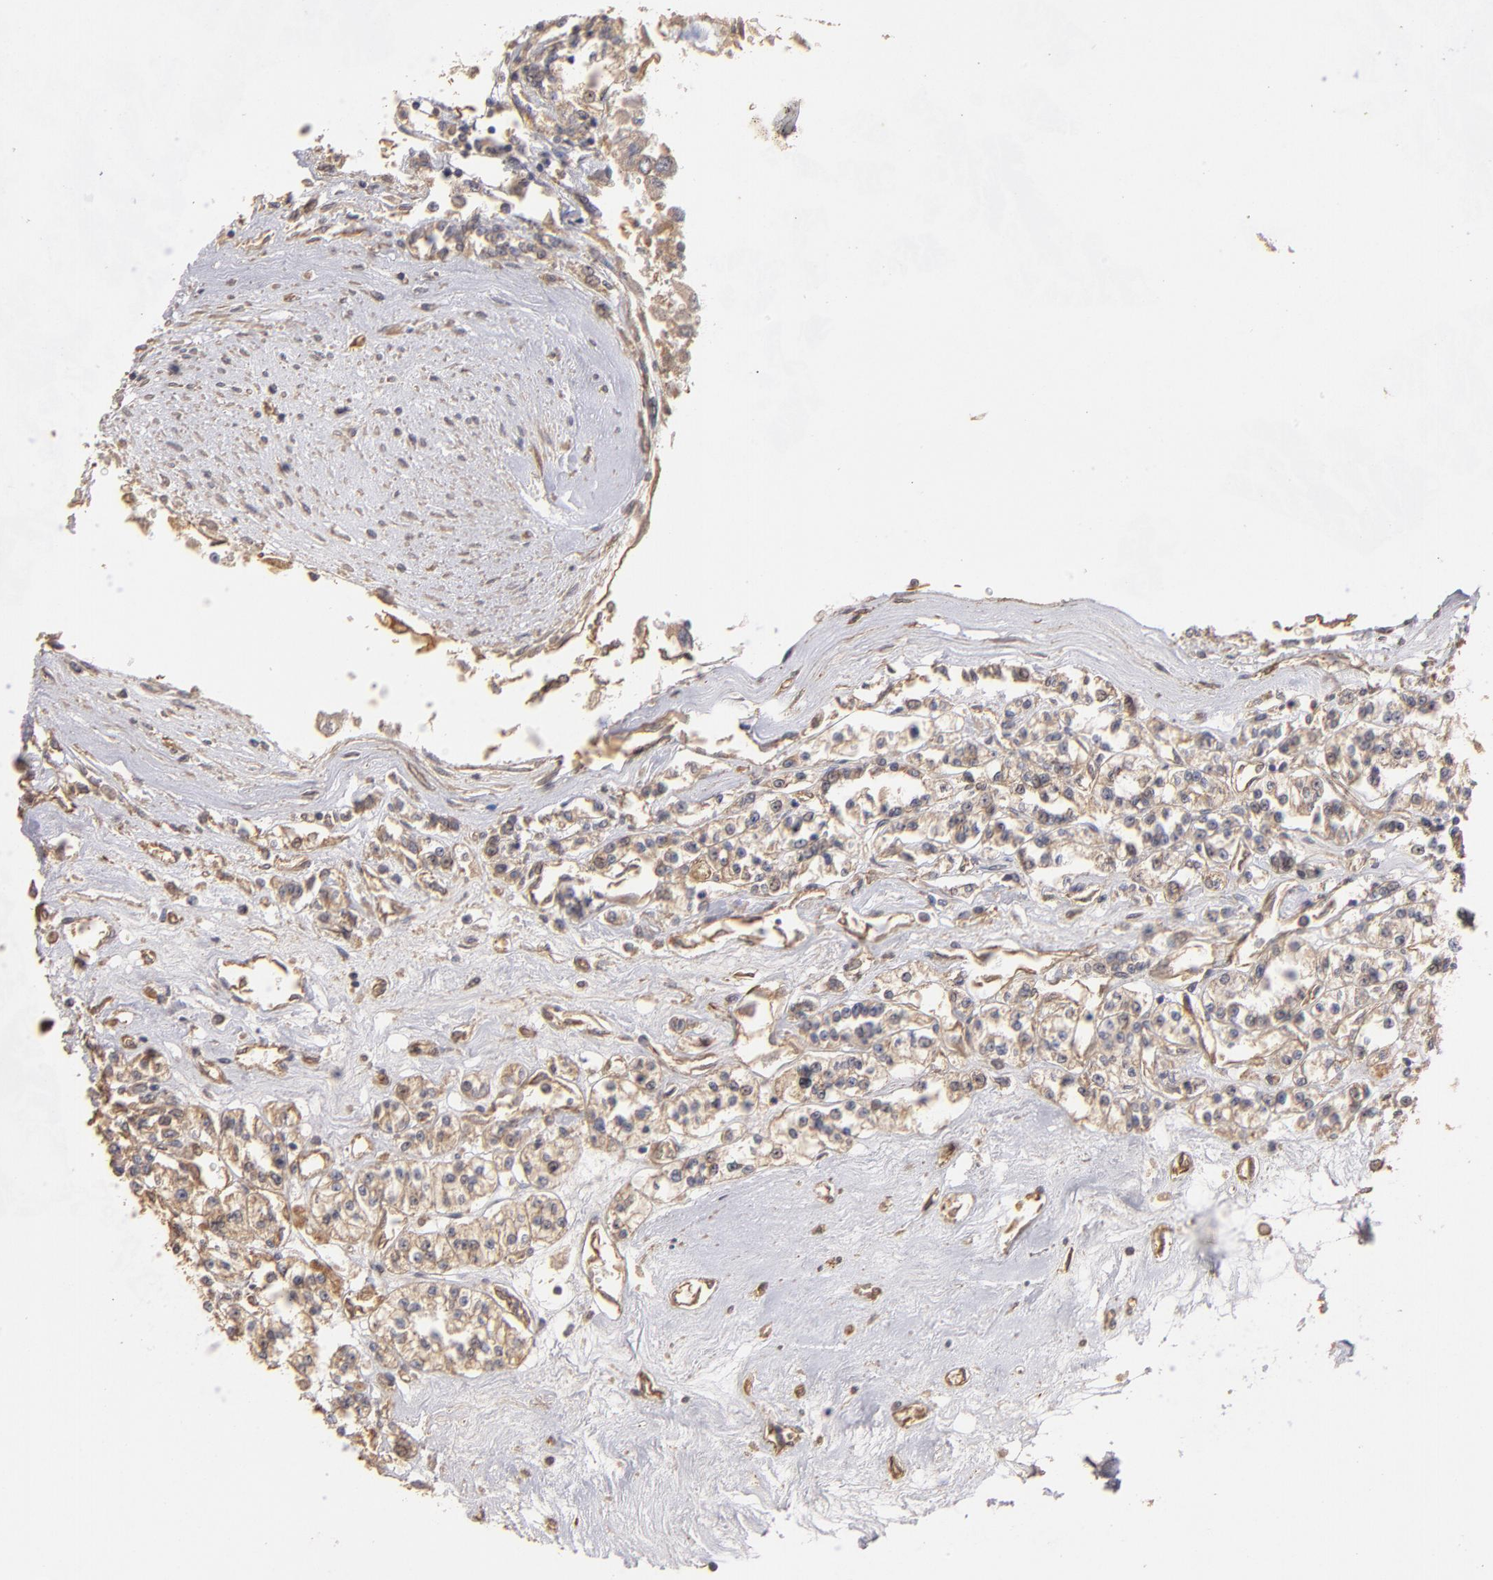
{"staining": {"intensity": "weak", "quantity": ">75%", "location": "cytoplasmic/membranous"}, "tissue": "renal cancer", "cell_type": "Tumor cells", "image_type": "cancer", "snomed": [{"axis": "morphology", "description": "Adenocarcinoma, NOS"}, {"axis": "topography", "description": "Kidney"}], "caption": "A high-resolution micrograph shows IHC staining of renal cancer (adenocarcinoma), which demonstrates weak cytoplasmic/membranous staining in about >75% of tumor cells. (DAB IHC, brown staining for protein, blue staining for nuclei).", "gene": "DMD", "patient": {"sex": "female", "age": 76}}